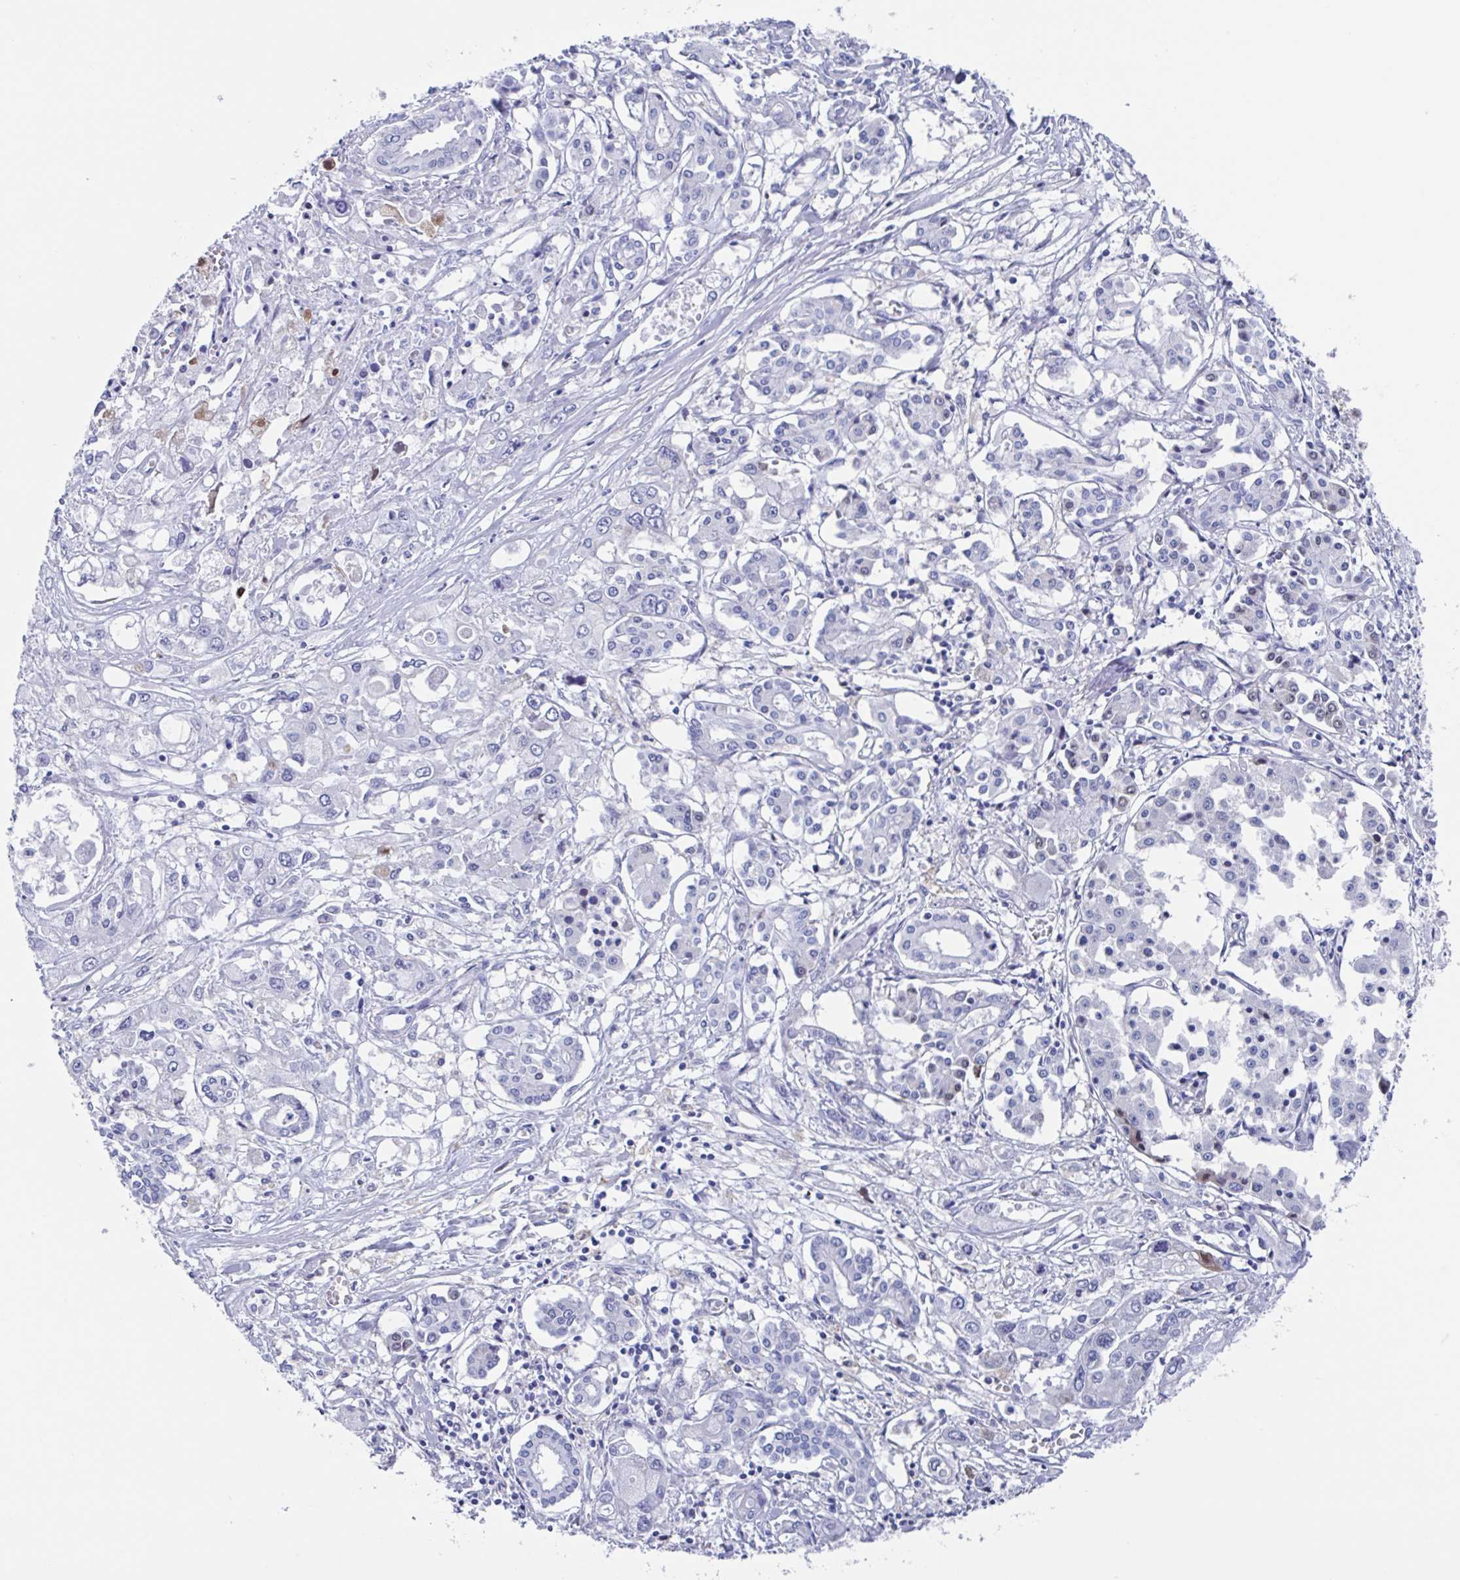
{"staining": {"intensity": "negative", "quantity": "none", "location": "none"}, "tissue": "pancreatic cancer", "cell_type": "Tumor cells", "image_type": "cancer", "snomed": [{"axis": "morphology", "description": "Adenocarcinoma, NOS"}, {"axis": "topography", "description": "Pancreas"}], "caption": "Immunohistochemistry of human adenocarcinoma (pancreatic) displays no positivity in tumor cells.", "gene": "FCGR3A", "patient": {"sex": "male", "age": 71}}